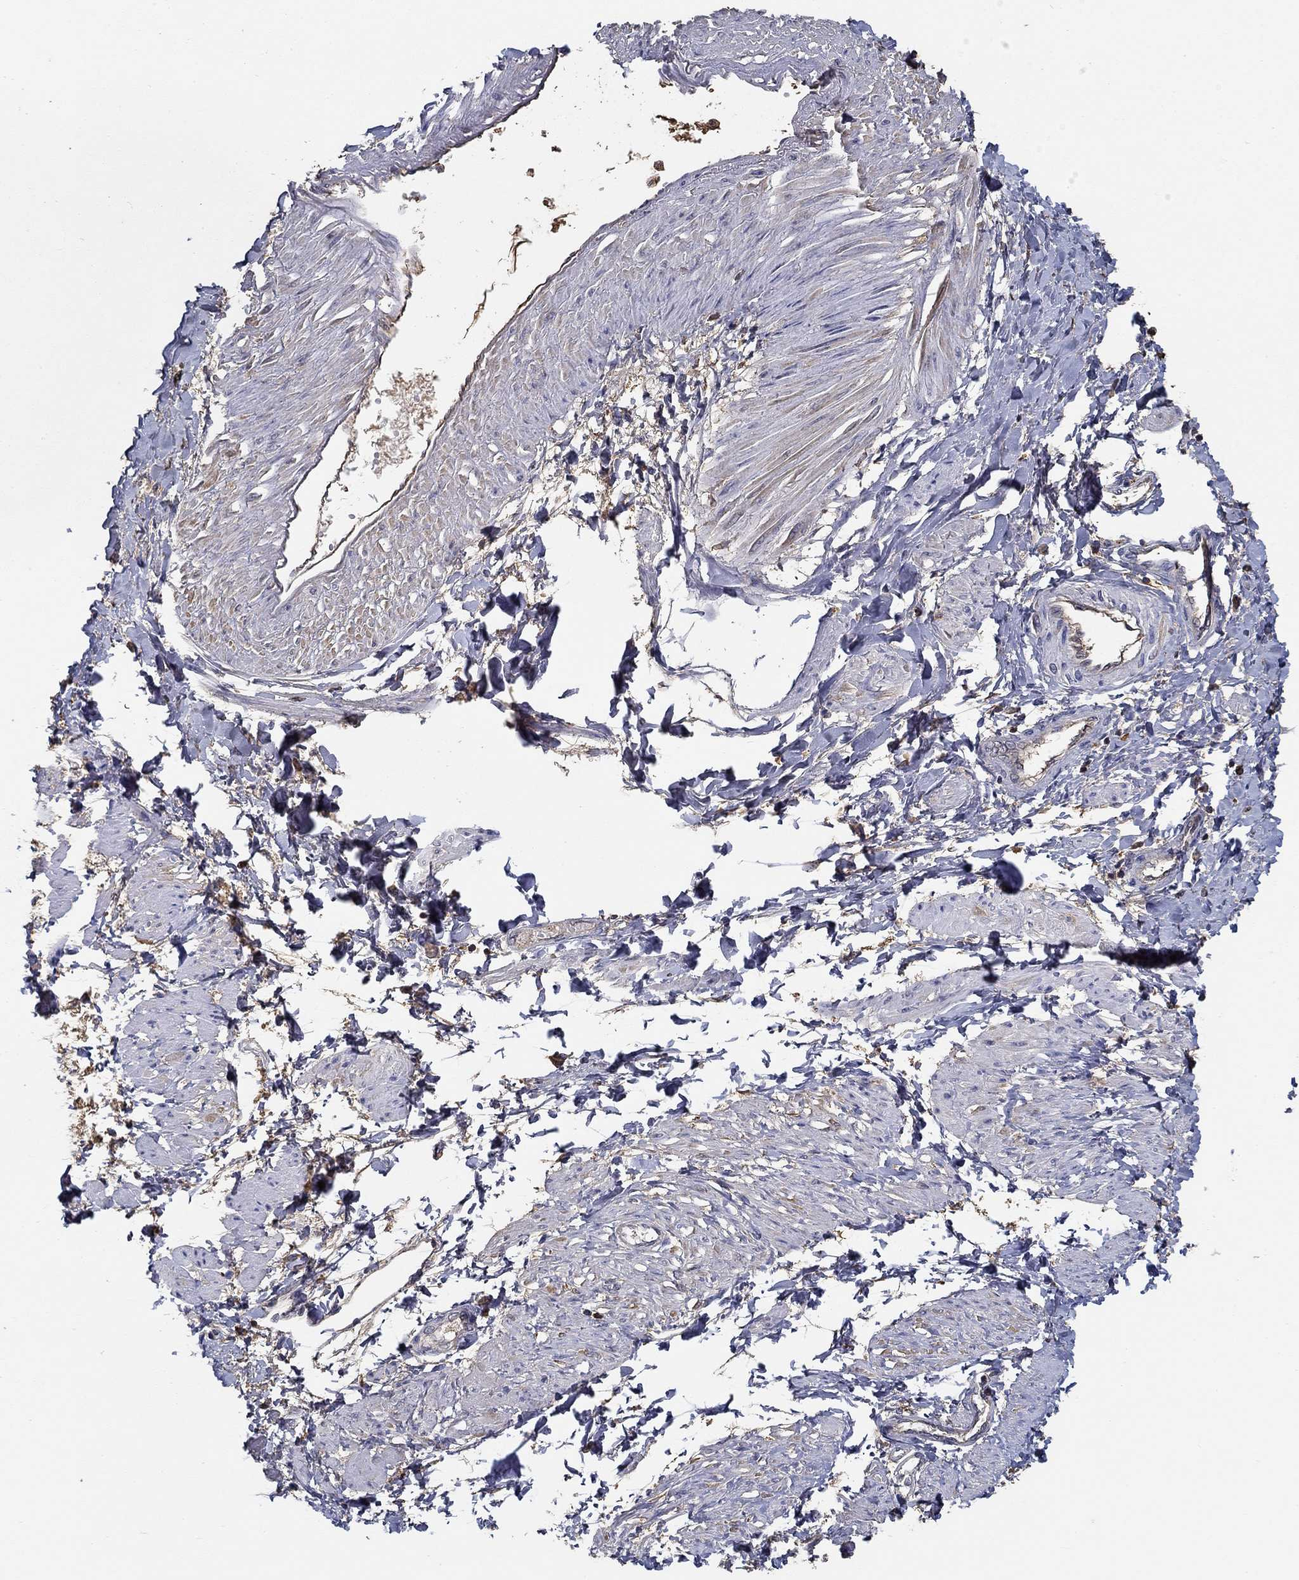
{"staining": {"intensity": "negative", "quantity": "none", "location": "none"}, "tissue": "smooth muscle", "cell_type": "Smooth muscle cells", "image_type": "normal", "snomed": [{"axis": "morphology", "description": "Normal tissue, NOS"}, {"axis": "topography", "description": "Smooth muscle"}, {"axis": "topography", "description": "Uterus"}], "caption": "Micrograph shows no significant protein expression in smooth muscle cells of normal smooth muscle.", "gene": "IL10", "patient": {"sex": "female", "age": 39}}